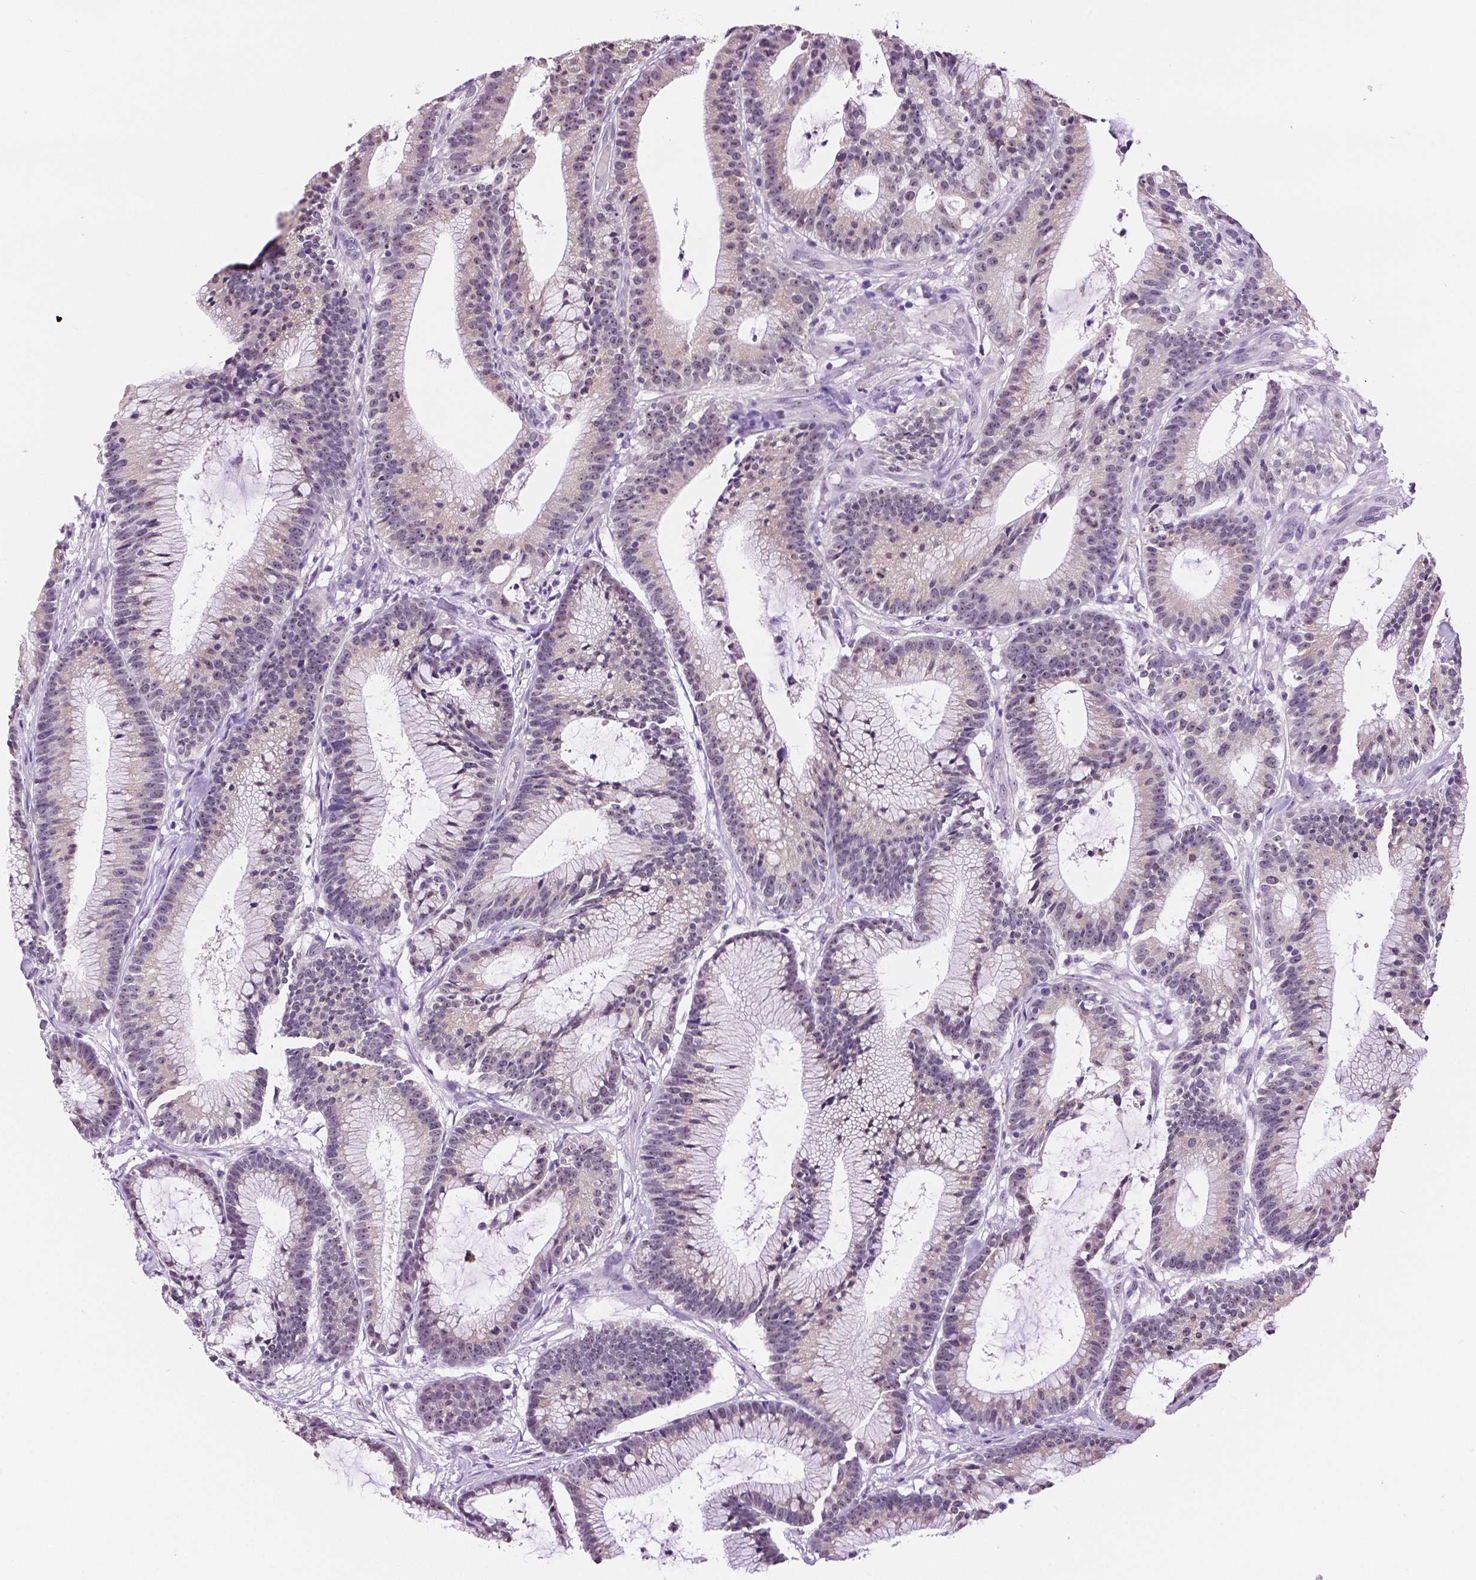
{"staining": {"intensity": "weak", "quantity": "<25%", "location": "cytoplasmic/membranous"}, "tissue": "colorectal cancer", "cell_type": "Tumor cells", "image_type": "cancer", "snomed": [{"axis": "morphology", "description": "Adenocarcinoma, NOS"}, {"axis": "topography", "description": "Colon"}], "caption": "Immunohistochemical staining of colorectal adenocarcinoma demonstrates no significant positivity in tumor cells.", "gene": "NHP2", "patient": {"sex": "female", "age": 78}}